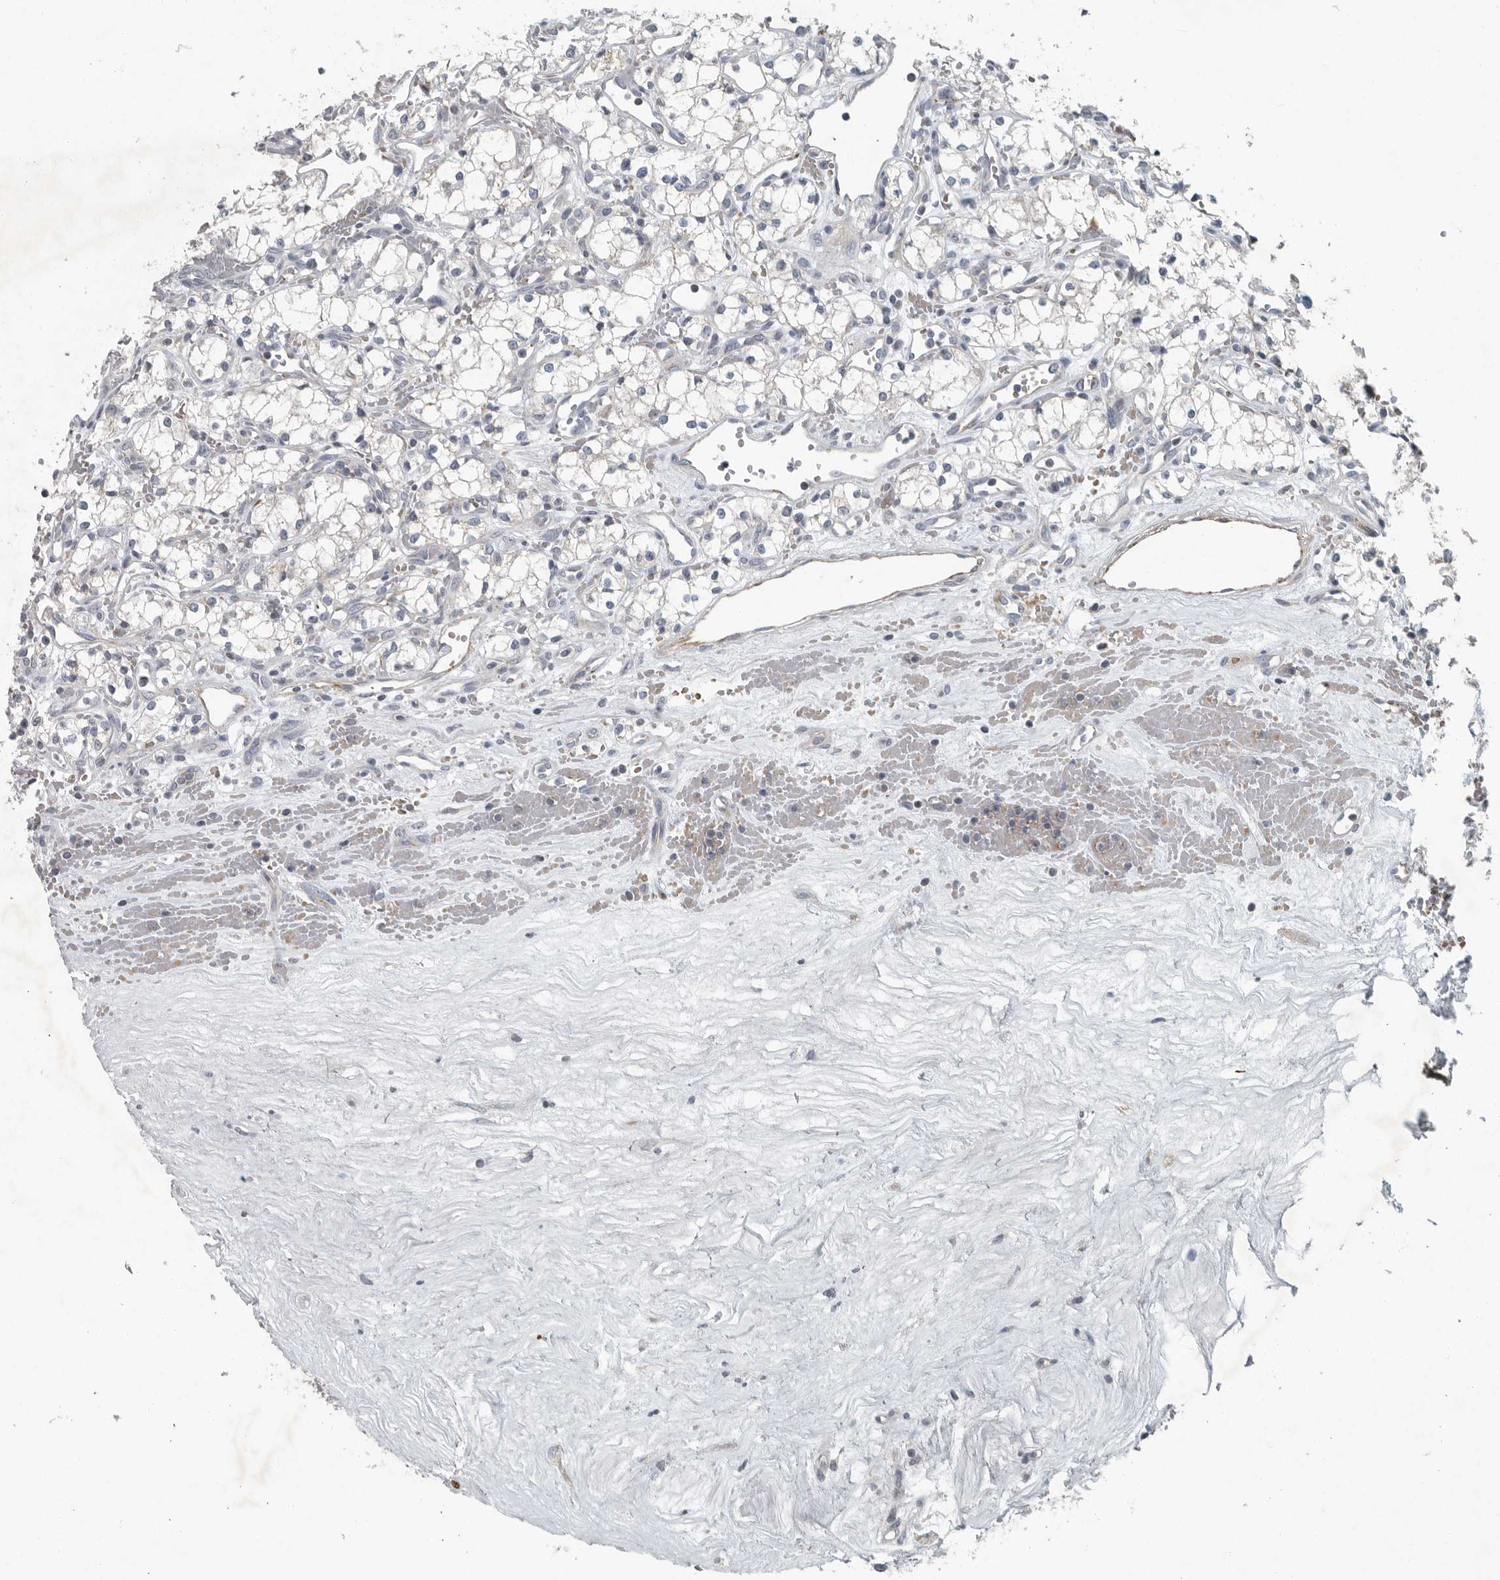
{"staining": {"intensity": "negative", "quantity": "none", "location": "none"}, "tissue": "renal cancer", "cell_type": "Tumor cells", "image_type": "cancer", "snomed": [{"axis": "morphology", "description": "Adenocarcinoma, NOS"}, {"axis": "topography", "description": "Kidney"}], "caption": "Micrograph shows no significant protein positivity in tumor cells of adenocarcinoma (renal).", "gene": "MPP3", "patient": {"sex": "male", "age": 59}}